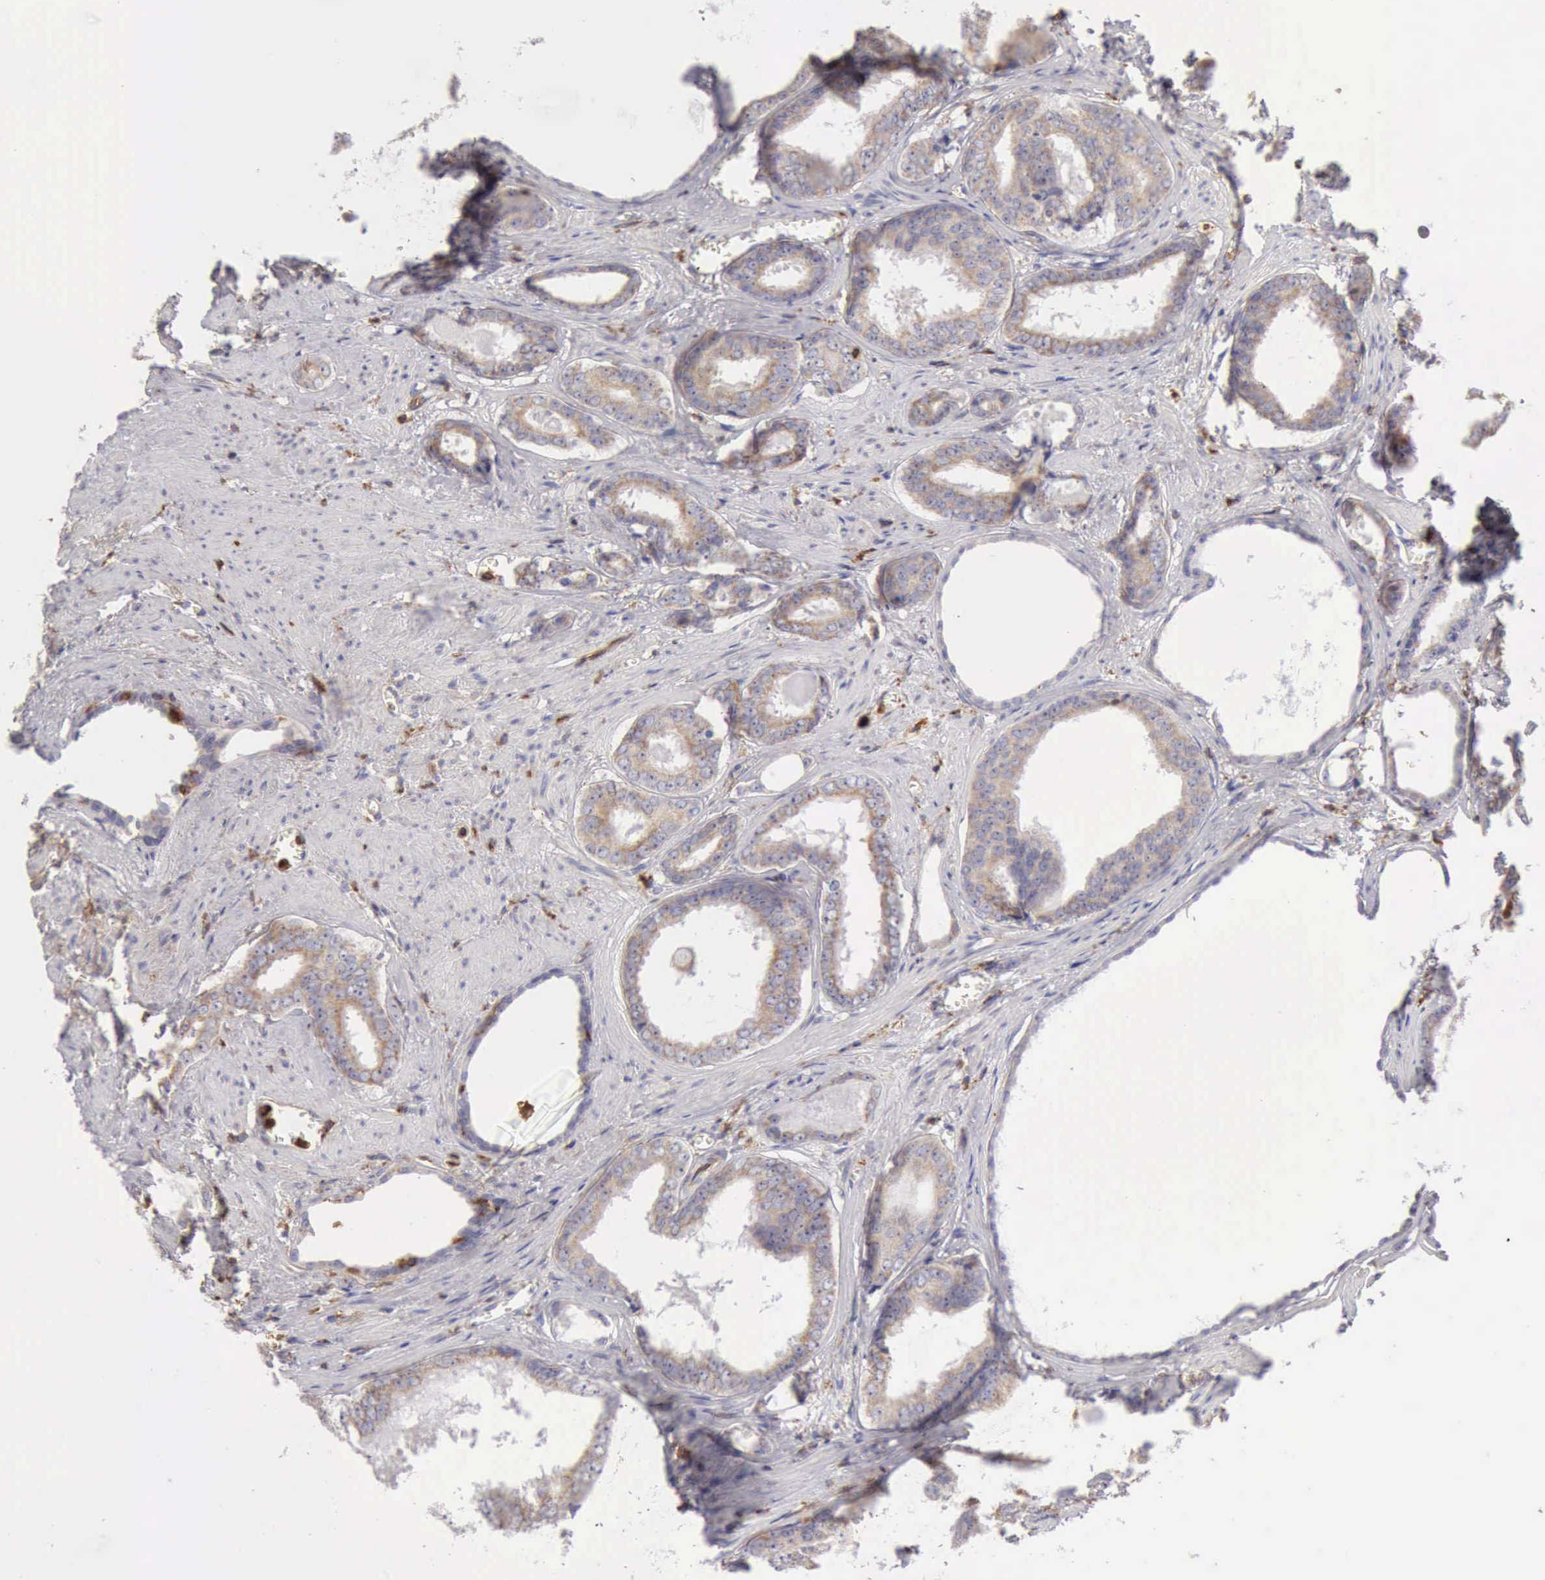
{"staining": {"intensity": "weak", "quantity": "25%-75%", "location": "cytoplasmic/membranous"}, "tissue": "prostate cancer", "cell_type": "Tumor cells", "image_type": "cancer", "snomed": [{"axis": "morphology", "description": "Adenocarcinoma, Medium grade"}, {"axis": "topography", "description": "Prostate"}], "caption": "This is a micrograph of immunohistochemistry staining of prostate cancer, which shows weak positivity in the cytoplasmic/membranous of tumor cells.", "gene": "ARHGAP4", "patient": {"sex": "male", "age": 79}}